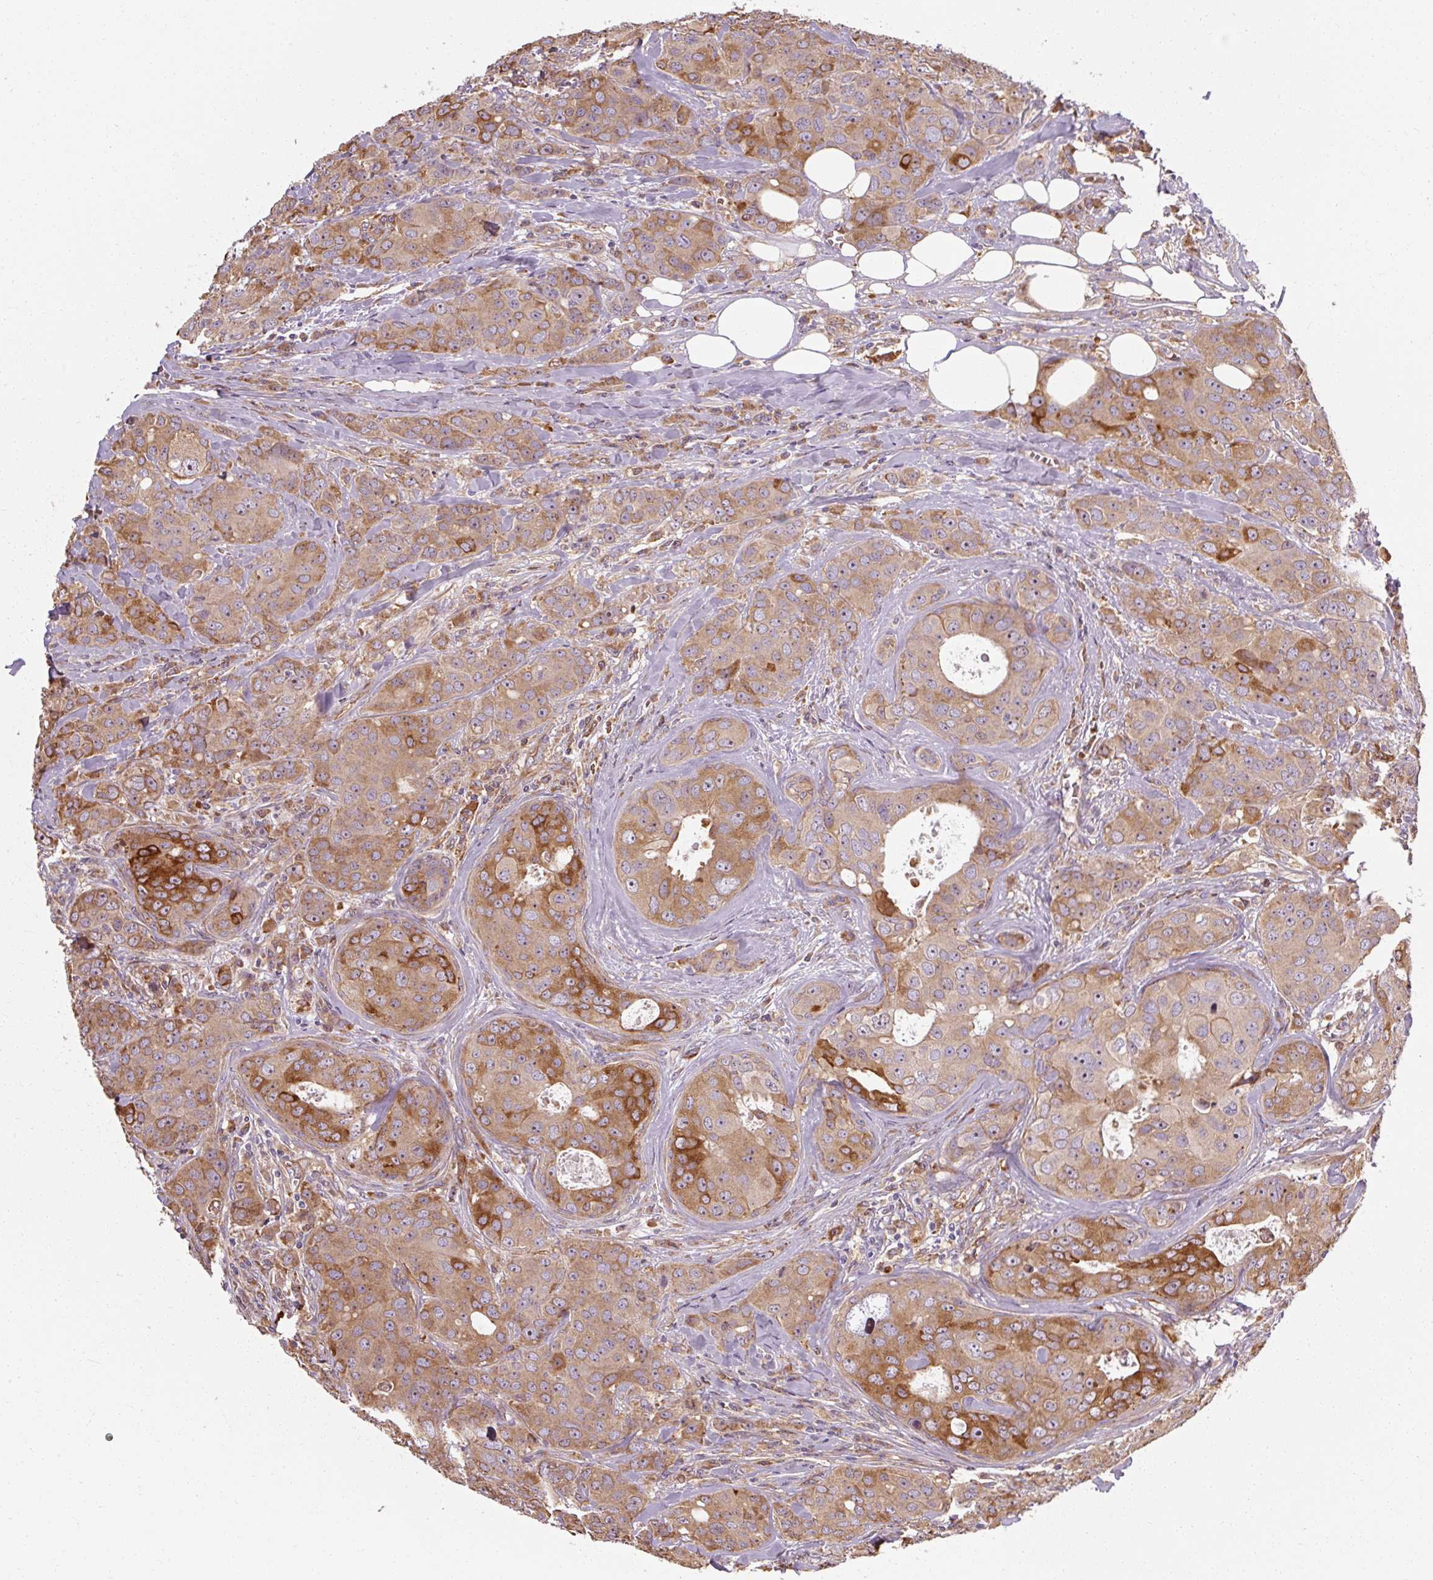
{"staining": {"intensity": "moderate", "quantity": ">75%", "location": "cytoplasmic/membranous"}, "tissue": "breast cancer", "cell_type": "Tumor cells", "image_type": "cancer", "snomed": [{"axis": "morphology", "description": "Duct carcinoma"}, {"axis": "topography", "description": "Breast"}], "caption": "An IHC micrograph of neoplastic tissue is shown. Protein staining in brown shows moderate cytoplasmic/membranous positivity in breast cancer within tumor cells.", "gene": "TBC1D4", "patient": {"sex": "female", "age": 43}}